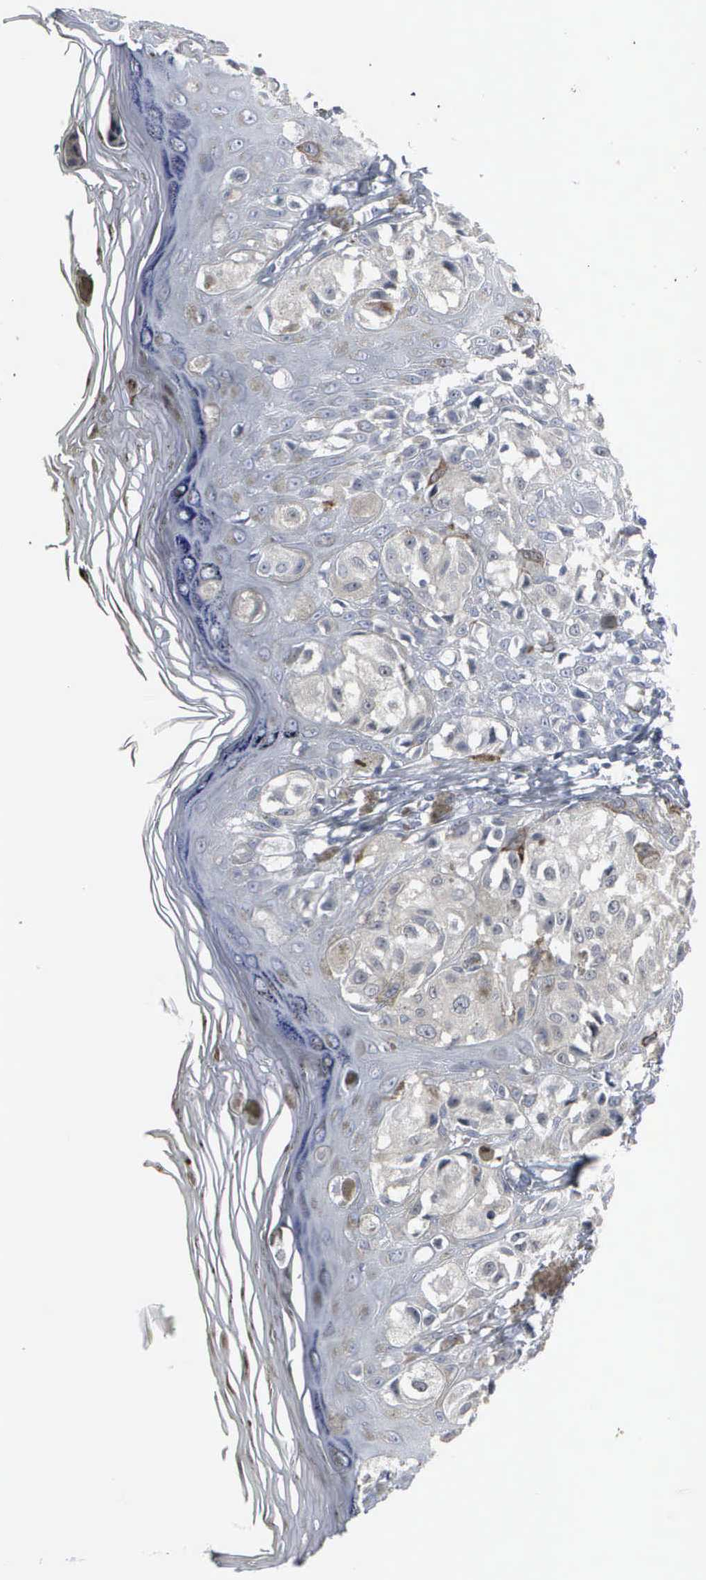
{"staining": {"intensity": "moderate", "quantity": "<25%", "location": "cytoplasmic/membranous,nuclear"}, "tissue": "melanoma", "cell_type": "Tumor cells", "image_type": "cancer", "snomed": [{"axis": "morphology", "description": "Malignant melanoma, NOS"}, {"axis": "topography", "description": "Skin"}], "caption": "Brown immunohistochemical staining in melanoma shows moderate cytoplasmic/membranous and nuclear positivity in approximately <25% of tumor cells.", "gene": "CCNB1", "patient": {"sex": "female", "age": 55}}